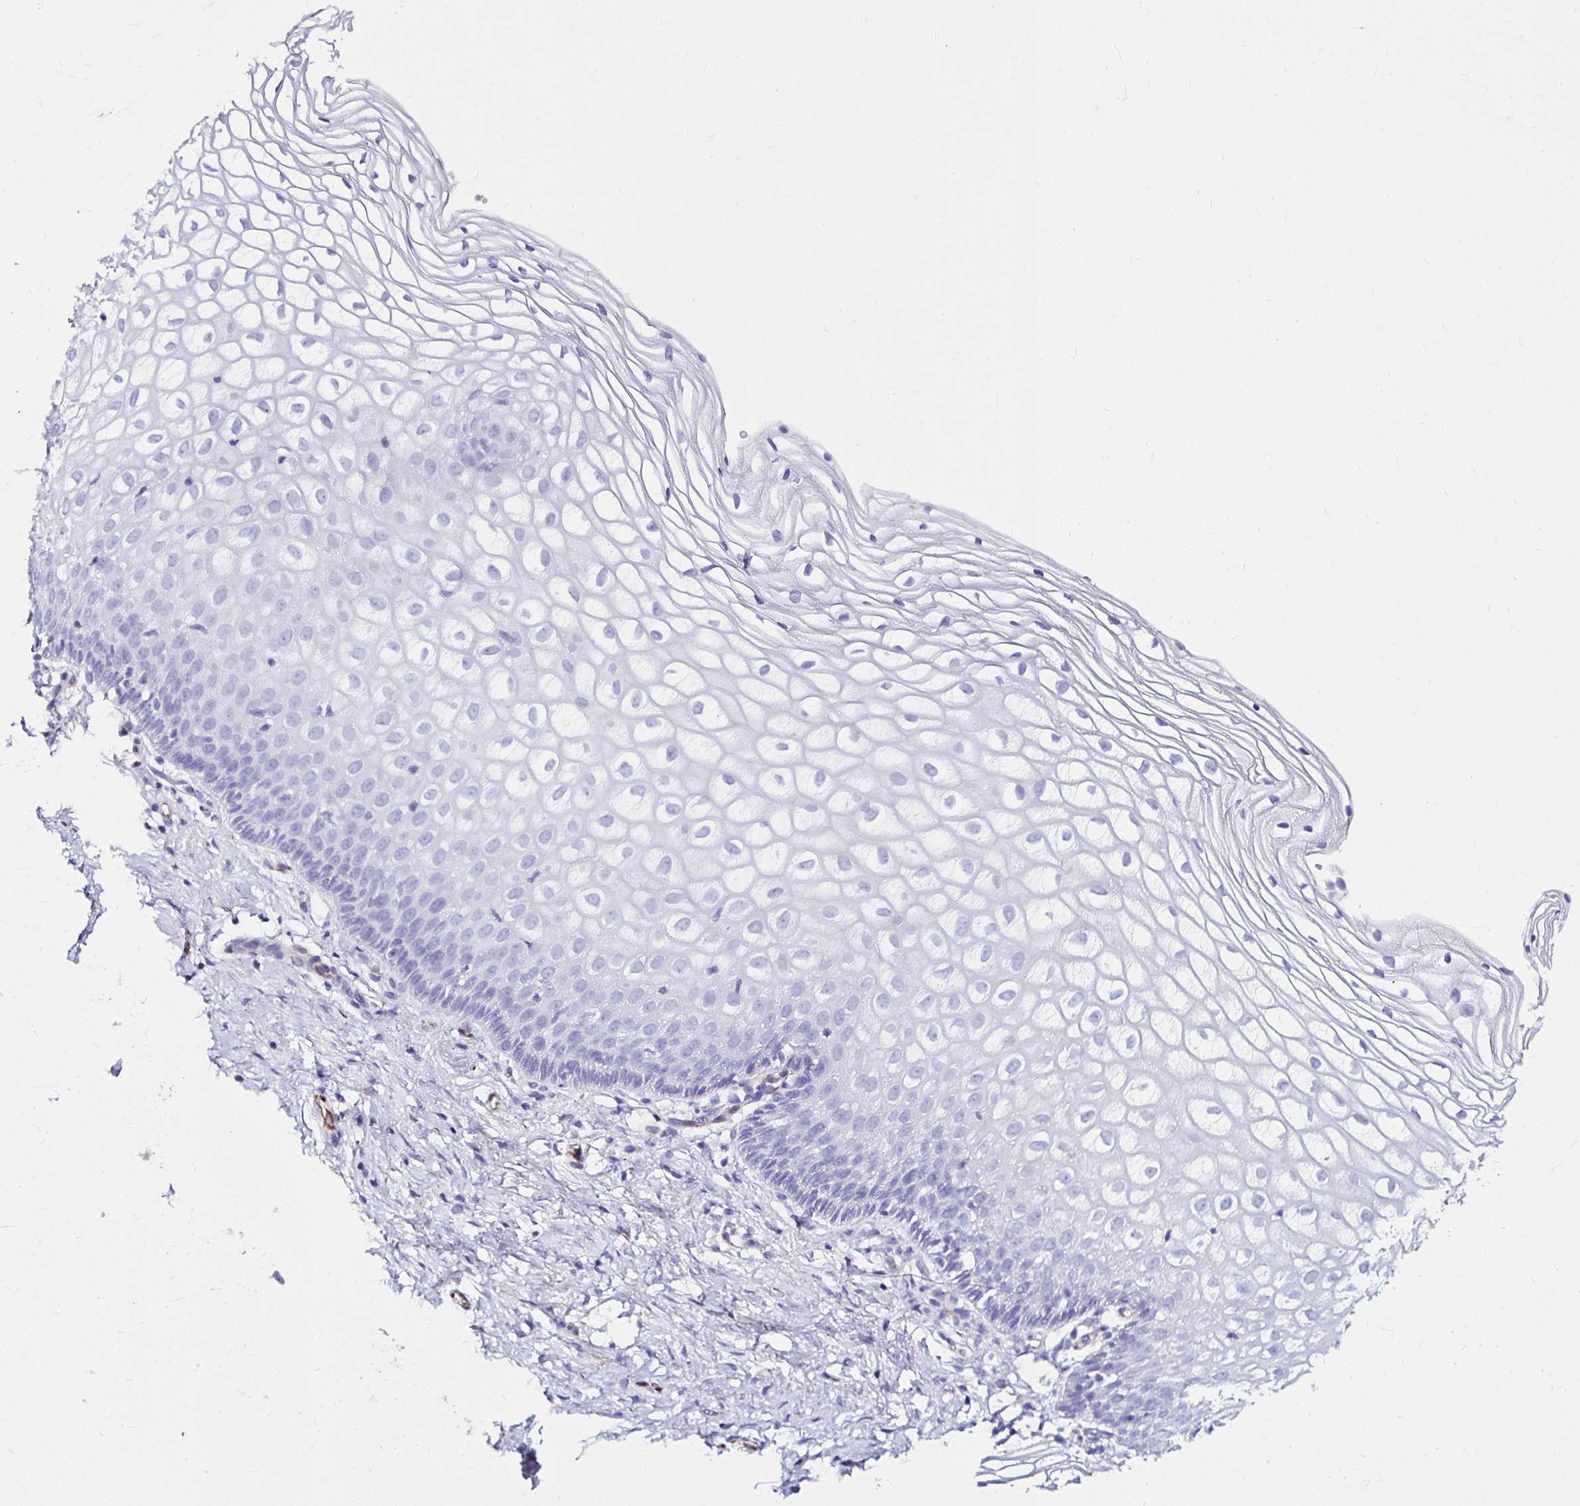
{"staining": {"intensity": "negative", "quantity": "none", "location": "none"}, "tissue": "cervix", "cell_type": "Glandular cells", "image_type": "normal", "snomed": [{"axis": "morphology", "description": "Normal tissue, NOS"}, {"axis": "topography", "description": "Cervix"}], "caption": "A micrograph of human cervix is negative for staining in glandular cells. The staining is performed using DAB brown chromogen with nuclei counter-stained in using hematoxylin.", "gene": "DEPDC5", "patient": {"sex": "female", "age": 36}}